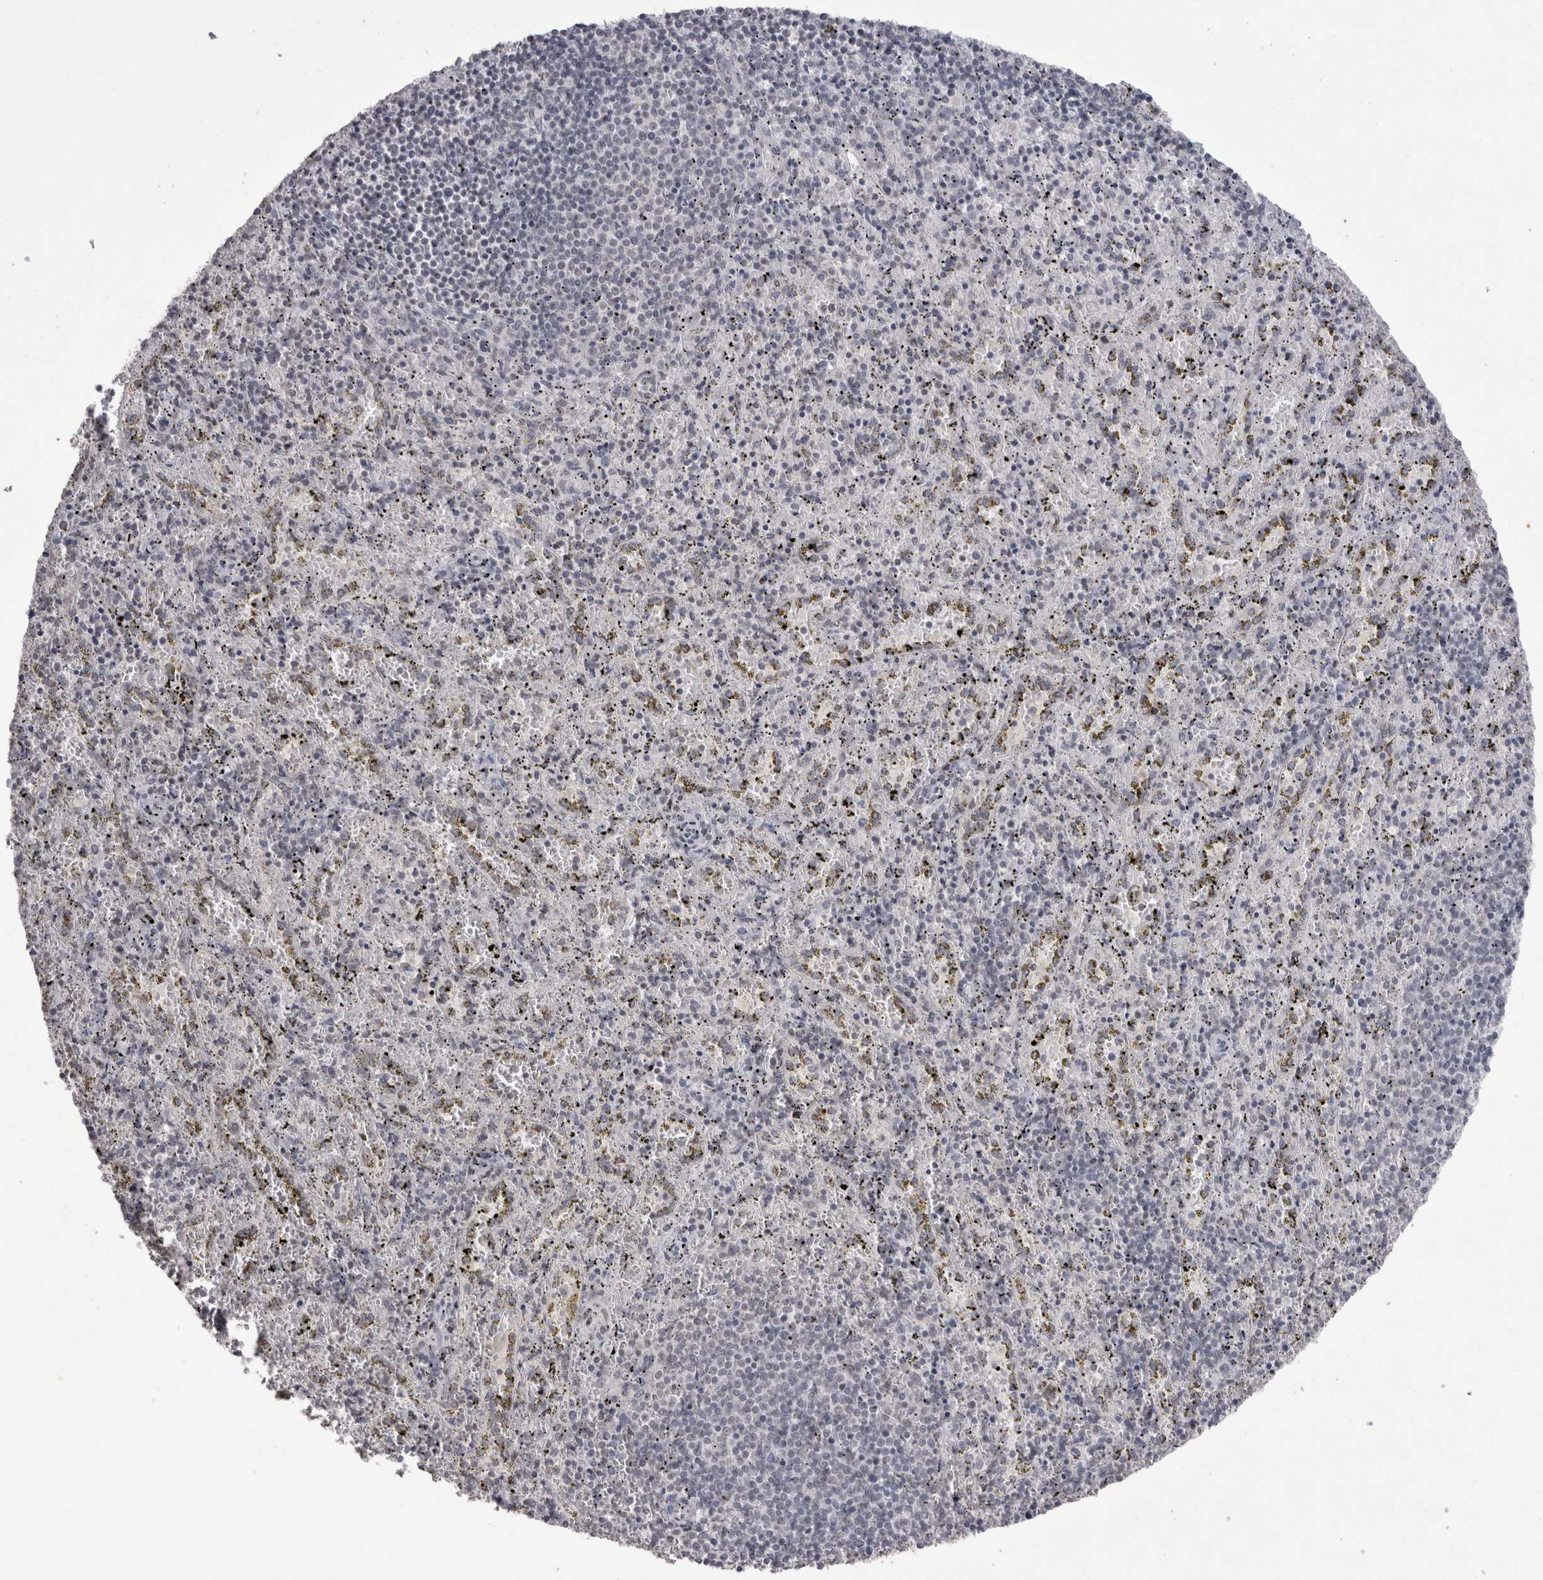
{"staining": {"intensity": "negative", "quantity": "none", "location": "none"}, "tissue": "spleen", "cell_type": "Cells in red pulp", "image_type": "normal", "snomed": [{"axis": "morphology", "description": "Normal tissue, NOS"}, {"axis": "topography", "description": "Spleen"}], "caption": "Unremarkable spleen was stained to show a protein in brown. There is no significant expression in cells in red pulp.", "gene": "DDX4", "patient": {"sex": "male", "age": 11}}